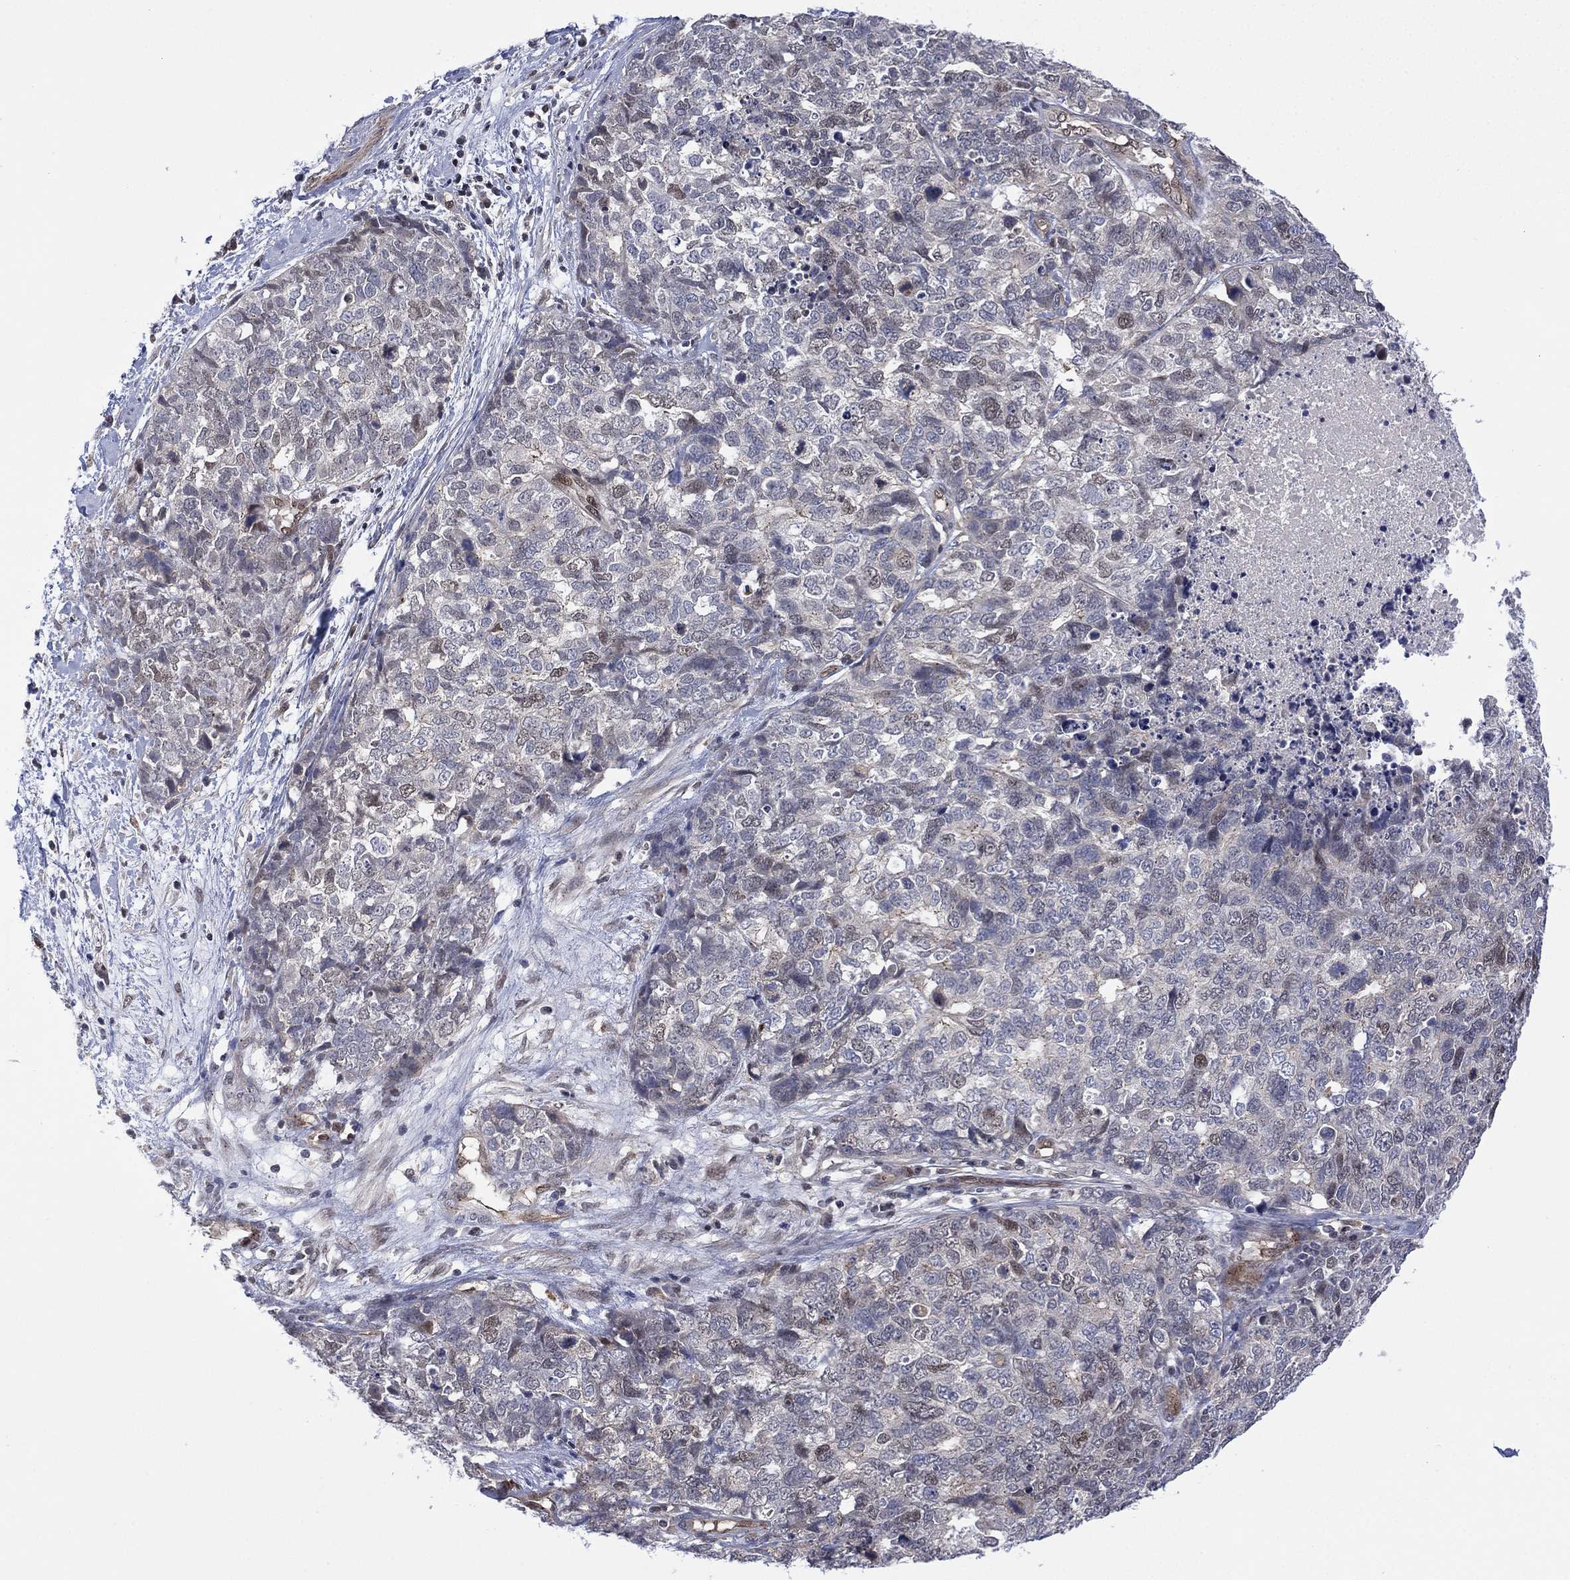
{"staining": {"intensity": "negative", "quantity": "none", "location": "none"}, "tissue": "cervical cancer", "cell_type": "Tumor cells", "image_type": "cancer", "snomed": [{"axis": "morphology", "description": "Squamous cell carcinoma, NOS"}, {"axis": "topography", "description": "Cervix"}], "caption": "This is an immunohistochemistry photomicrograph of human cervical cancer. There is no staining in tumor cells.", "gene": "GSE1", "patient": {"sex": "female", "age": 63}}